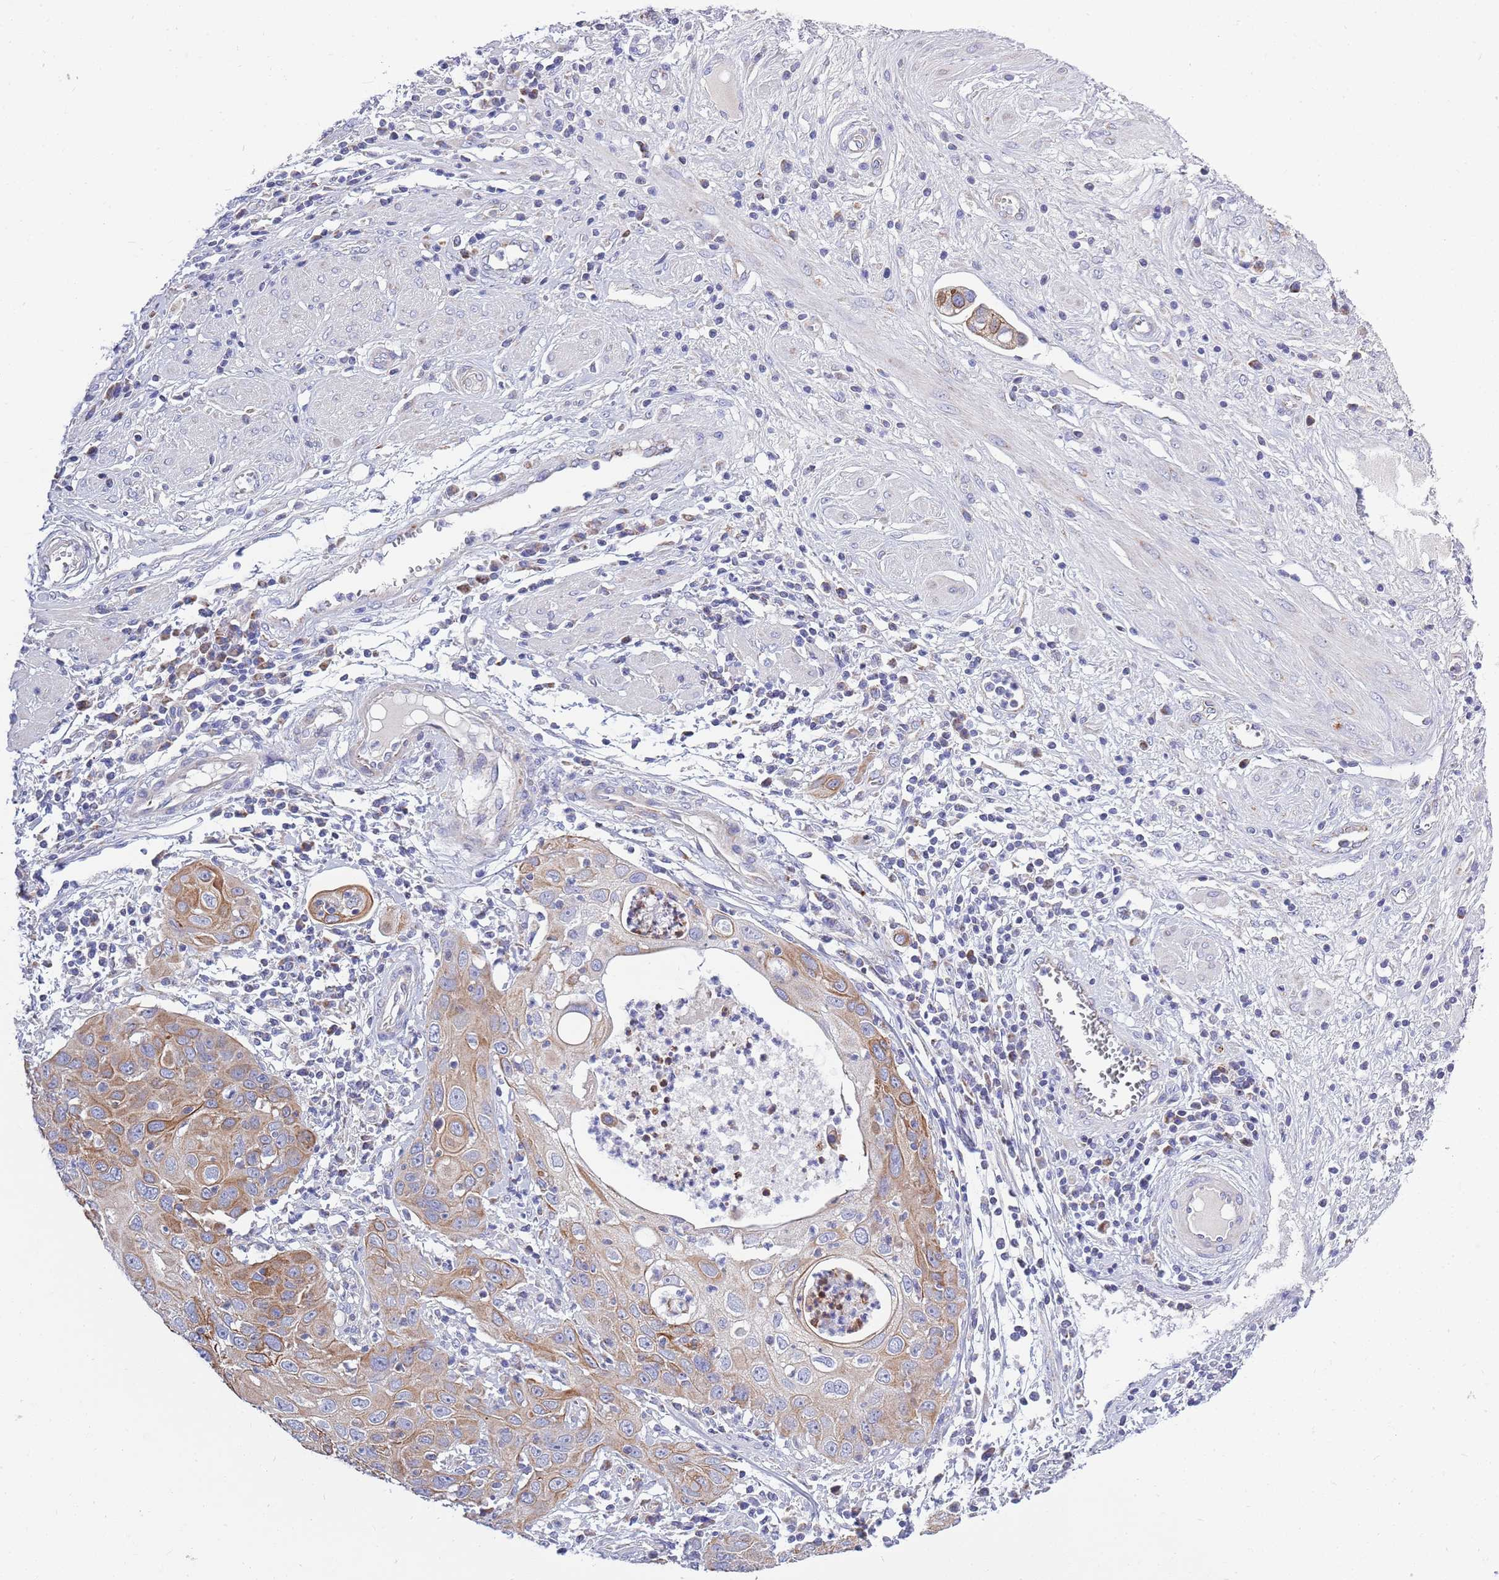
{"staining": {"intensity": "moderate", "quantity": ">75%", "location": "cytoplasmic/membranous"}, "tissue": "cervical cancer", "cell_type": "Tumor cells", "image_type": "cancer", "snomed": [{"axis": "morphology", "description": "Squamous cell carcinoma, NOS"}, {"axis": "topography", "description": "Cervix"}], "caption": "The micrograph reveals a brown stain indicating the presence of a protein in the cytoplasmic/membranous of tumor cells in cervical squamous cell carcinoma. (DAB (3,3'-diaminobenzidine) = brown stain, brightfield microscopy at high magnification).", "gene": "EMC8", "patient": {"sex": "female", "age": 36}}